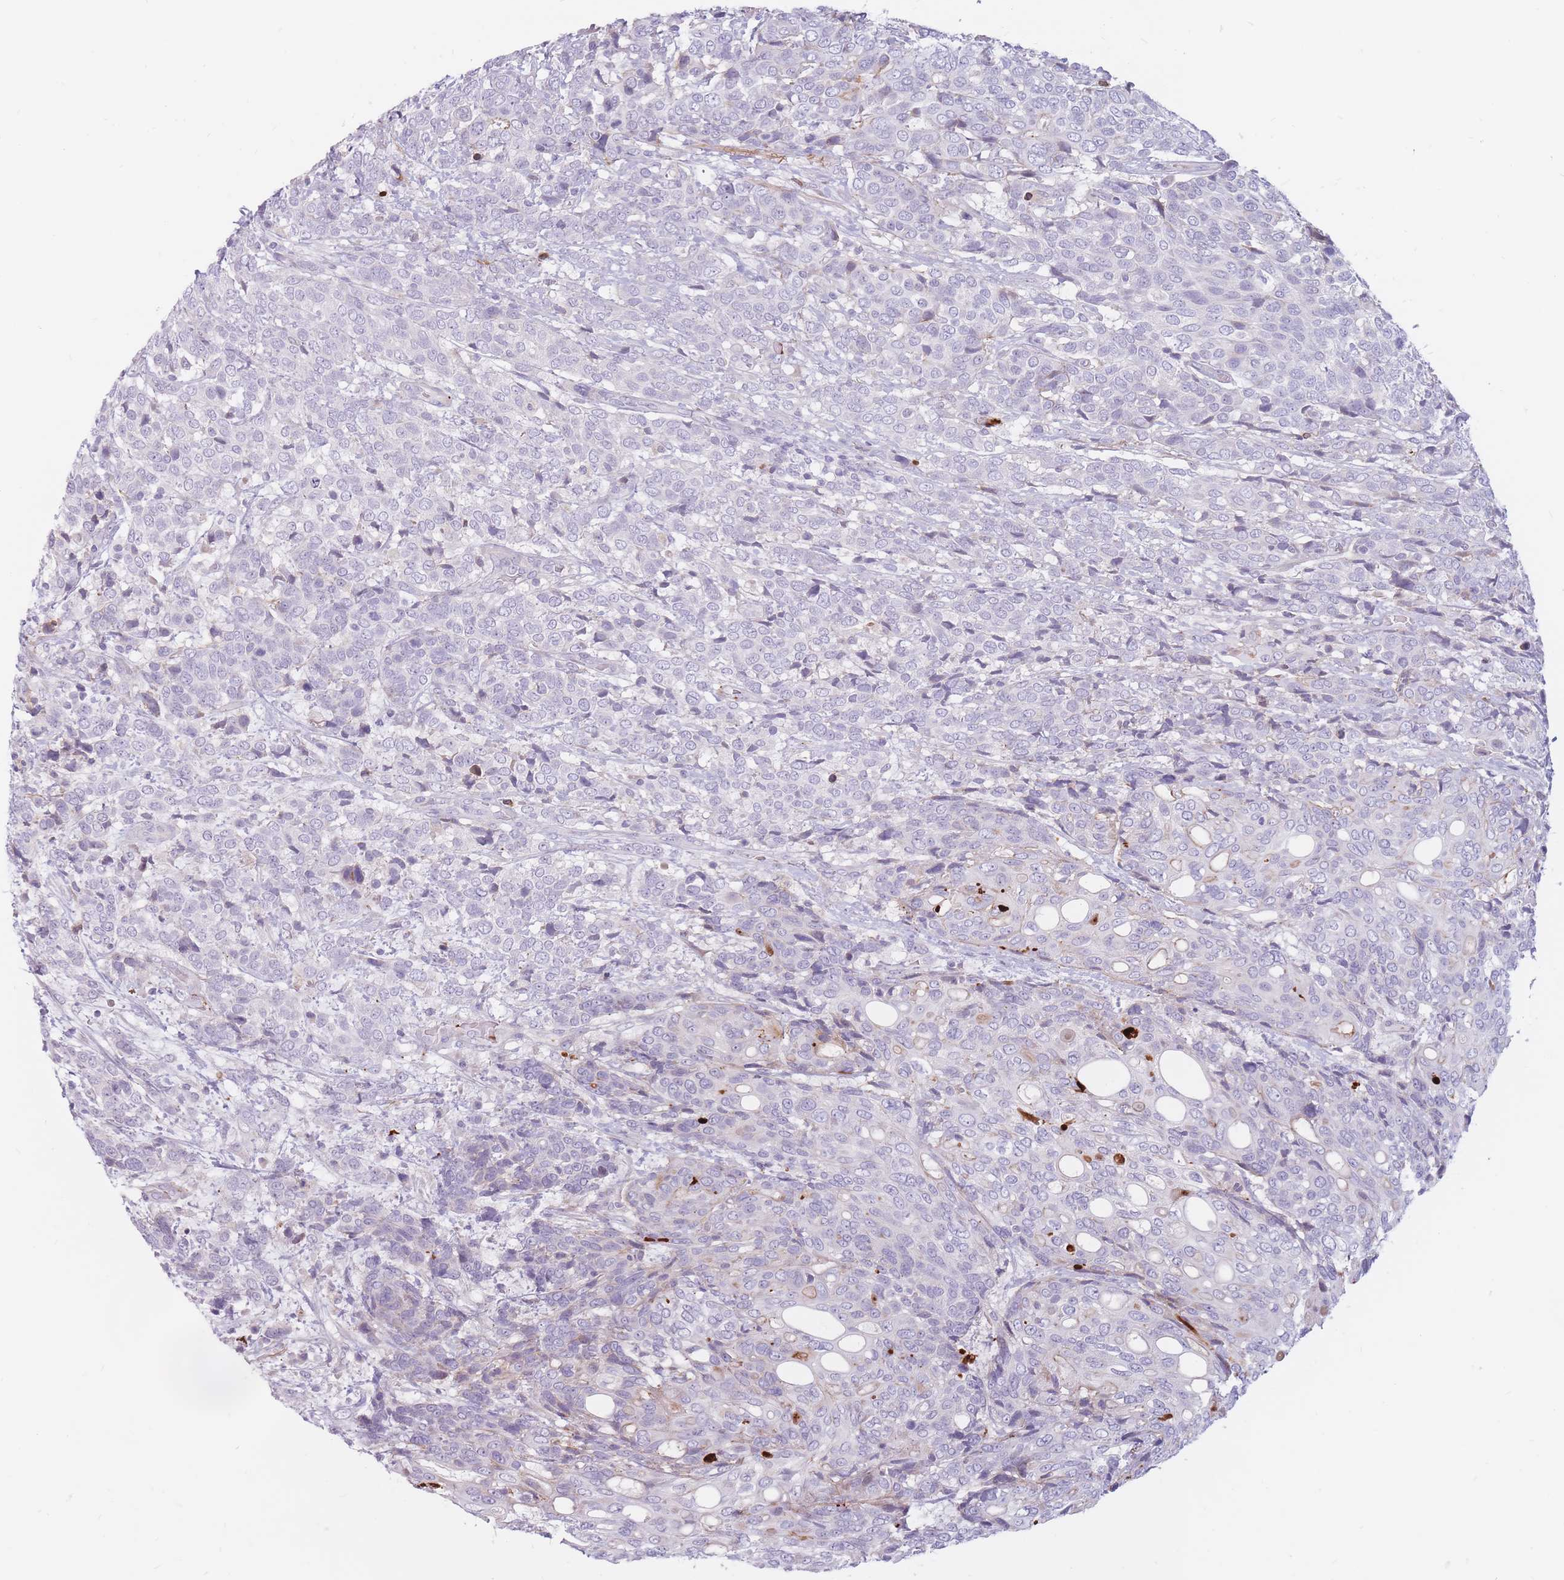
{"staining": {"intensity": "negative", "quantity": "none", "location": "none"}, "tissue": "urothelial cancer", "cell_type": "Tumor cells", "image_type": "cancer", "snomed": [{"axis": "morphology", "description": "Urothelial carcinoma, High grade"}, {"axis": "topography", "description": "Urinary bladder"}], "caption": "A micrograph of urothelial cancer stained for a protein reveals no brown staining in tumor cells. Brightfield microscopy of immunohistochemistry (IHC) stained with DAB (3,3'-diaminobenzidine) (brown) and hematoxylin (blue), captured at high magnification.", "gene": "PTGDR", "patient": {"sex": "female", "age": 70}}